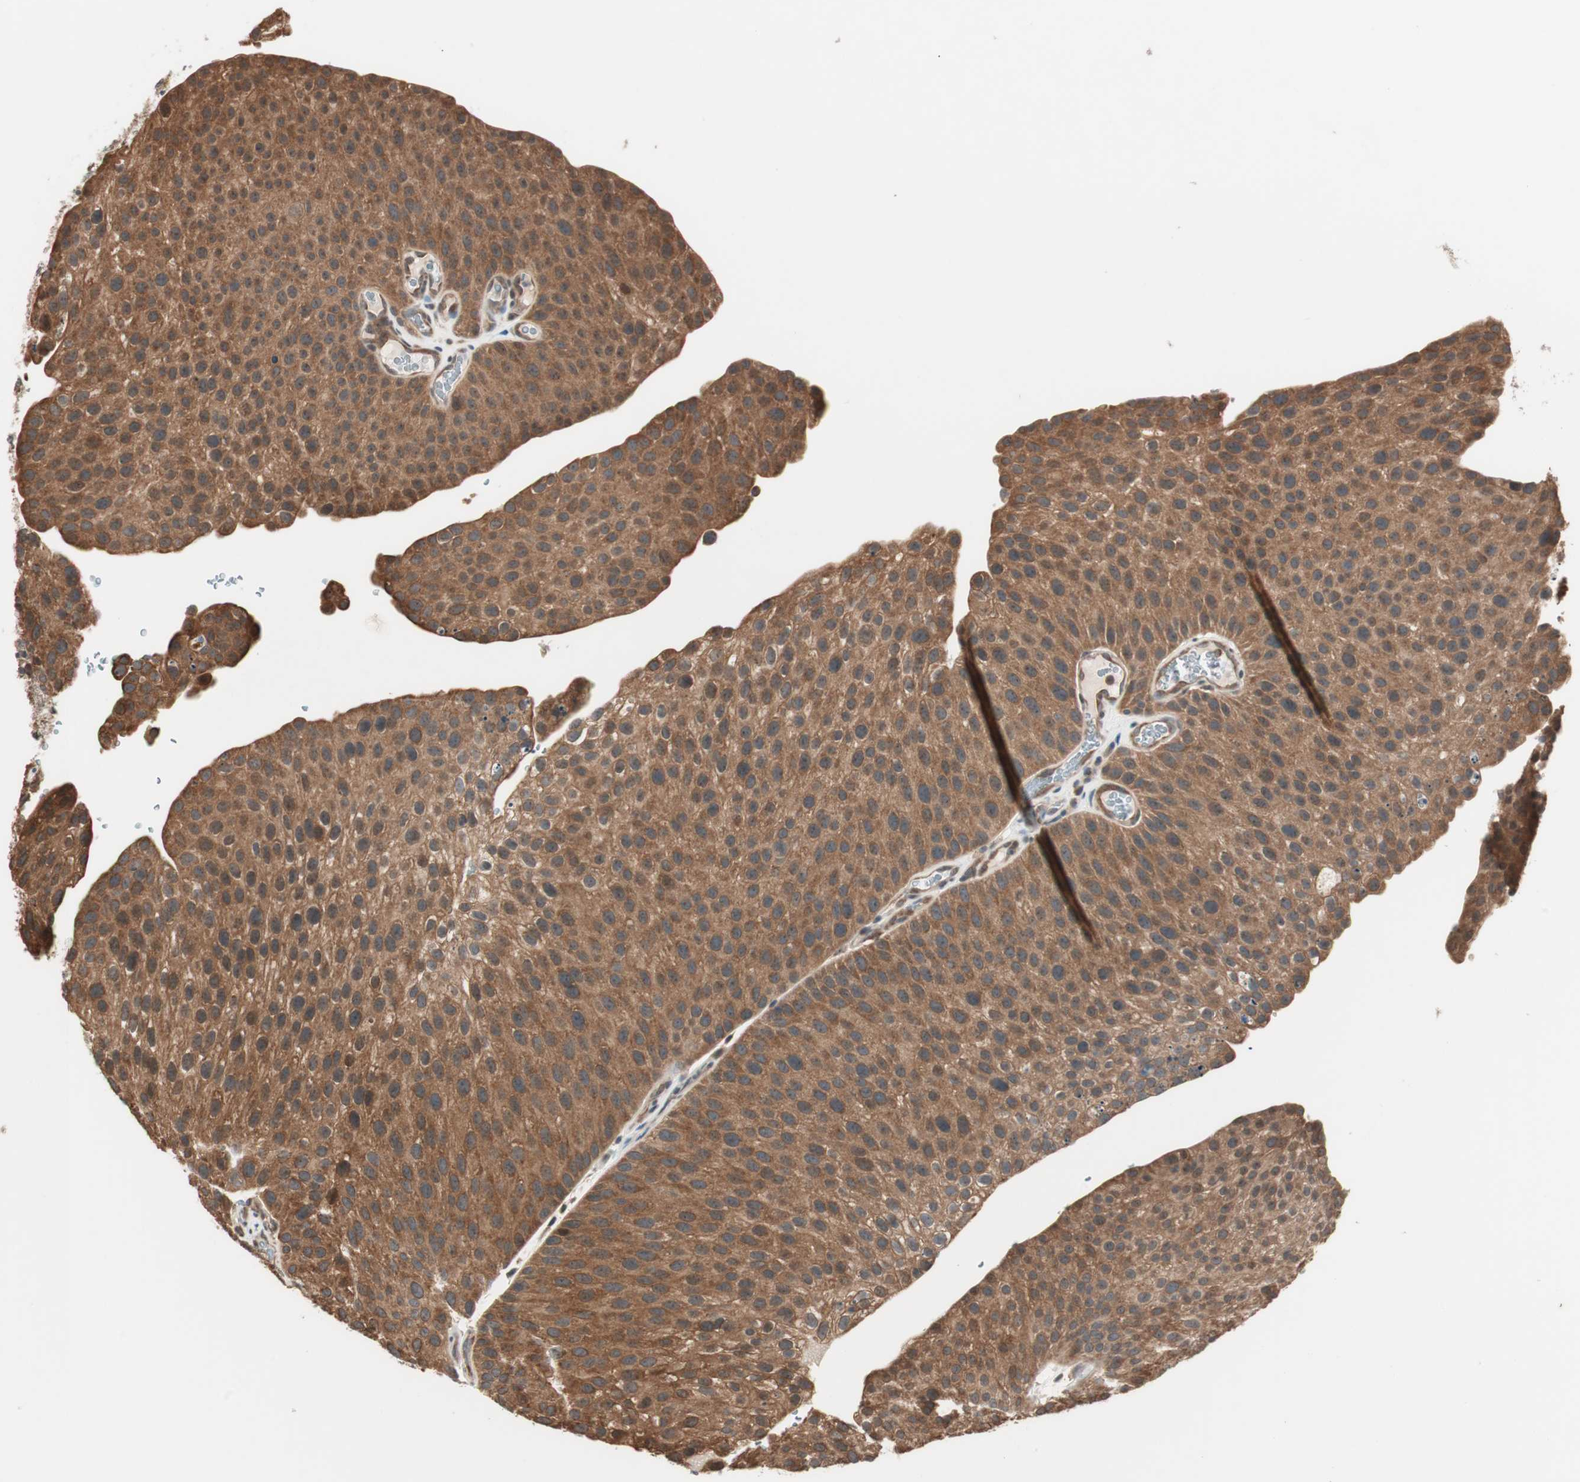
{"staining": {"intensity": "strong", "quantity": ">75%", "location": "cytoplasmic/membranous"}, "tissue": "urothelial cancer", "cell_type": "Tumor cells", "image_type": "cancer", "snomed": [{"axis": "morphology", "description": "Urothelial carcinoma, Low grade"}, {"axis": "topography", "description": "Smooth muscle"}, {"axis": "topography", "description": "Urinary bladder"}], "caption": "Brown immunohistochemical staining in urothelial carcinoma (low-grade) displays strong cytoplasmic/membranous staining in about >75% of tumor cells. (Brightfield microscopy of DAB IHC at high magnification).", "gene": "FBXO5", "patient": {"sex": "male", "age": 60}}